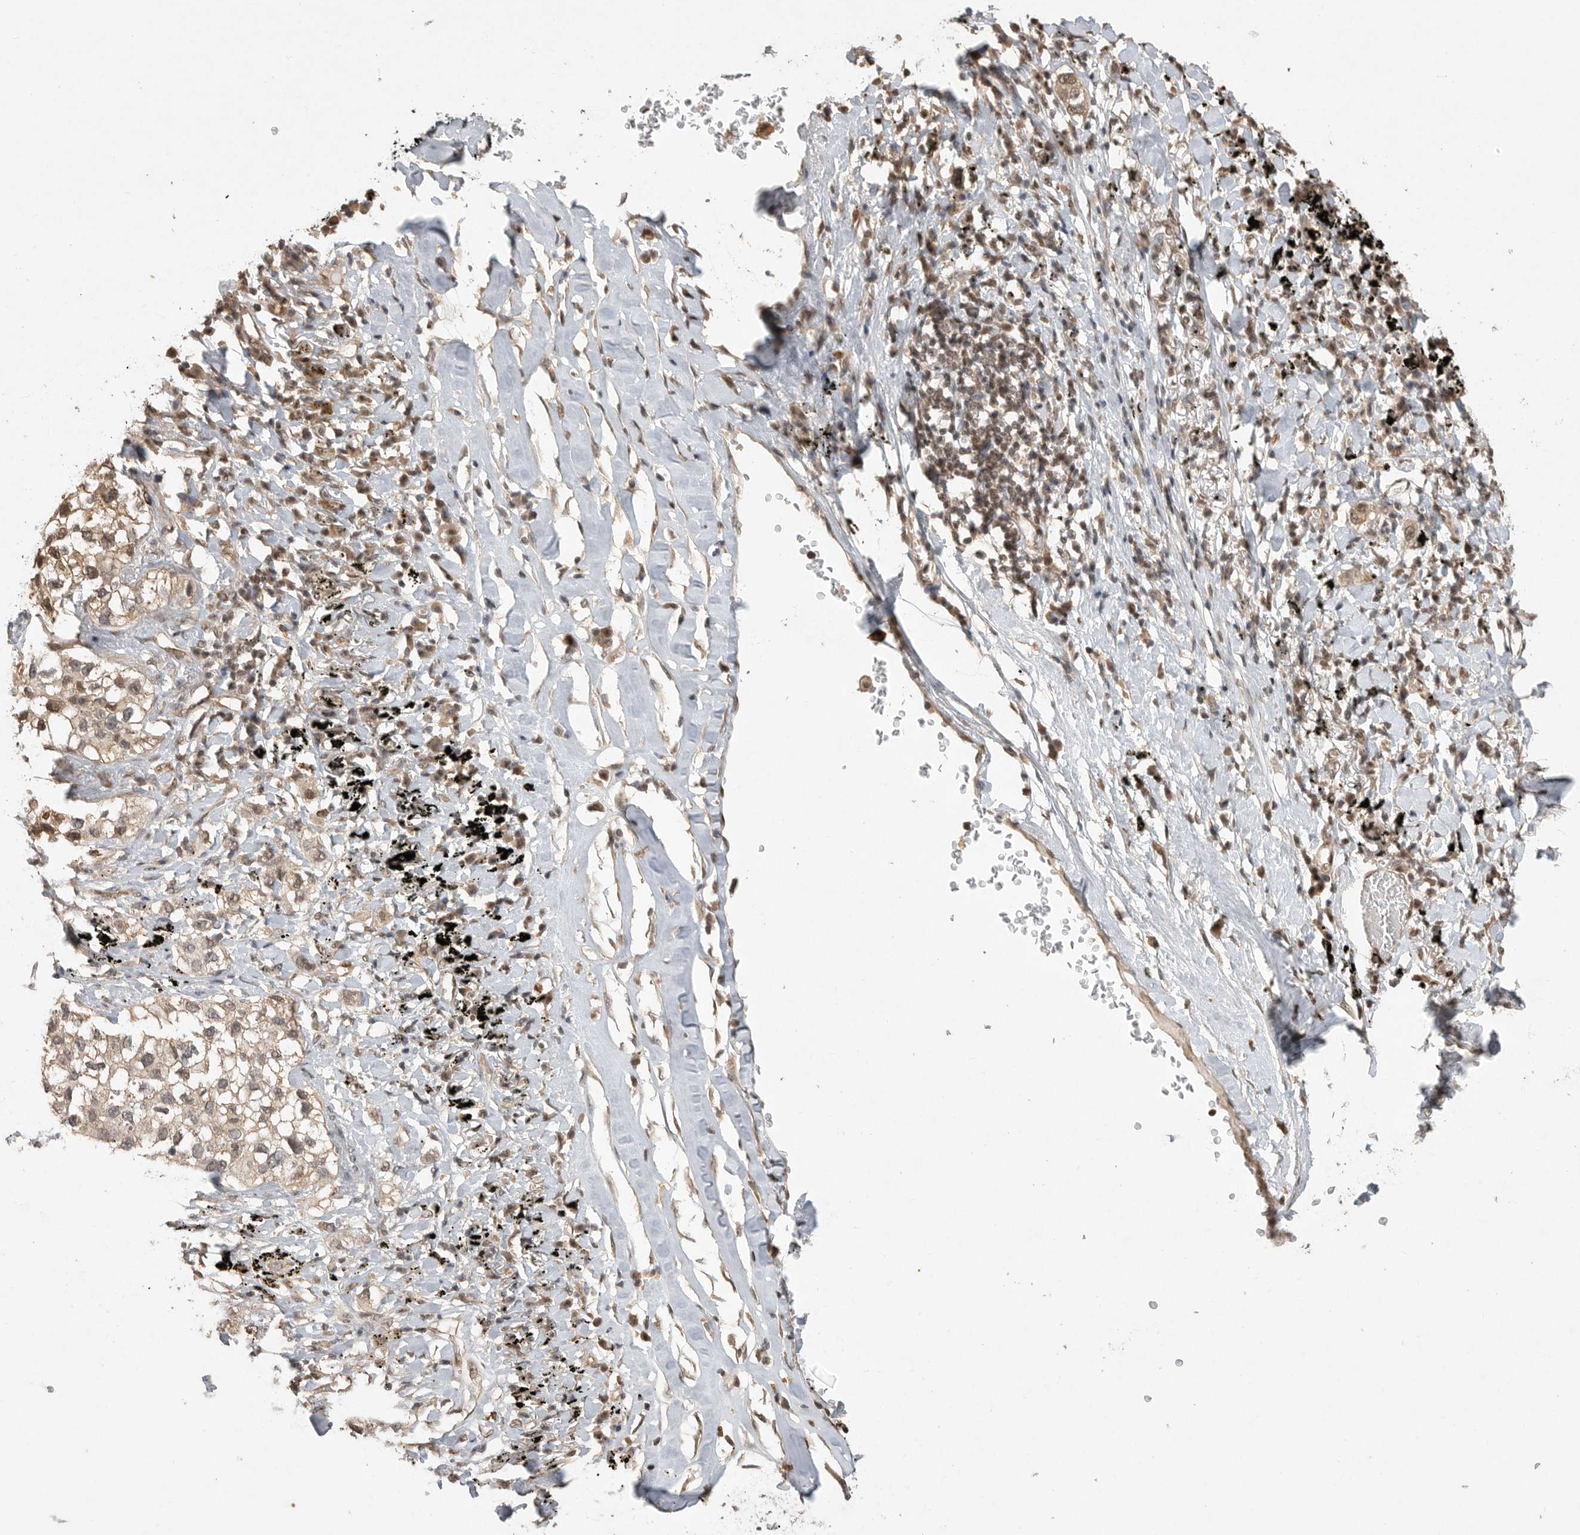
{"staining": {"intensity": "weak", "quantity": "25%-75%", "location": "cytoplasmic/membranous,nuclear"}, "tissue": "lung cancer", "cell_type": "Tumor cells", "image_type": "cancer", "snomed": [{"axis": "morphology", "description": "Adenocarcinoma, NOS"}, {"axis": "topography", "description": "Lung"}], "caption": "This is an image of immunohistochemistry staining of lung cancer (adenocarcinoma), which shows weak staining in the cytoplasmic/membranous and nuclear of tumor cells.", "gene": "DFFA", "patient": {"sex": "male", "age": 63}}